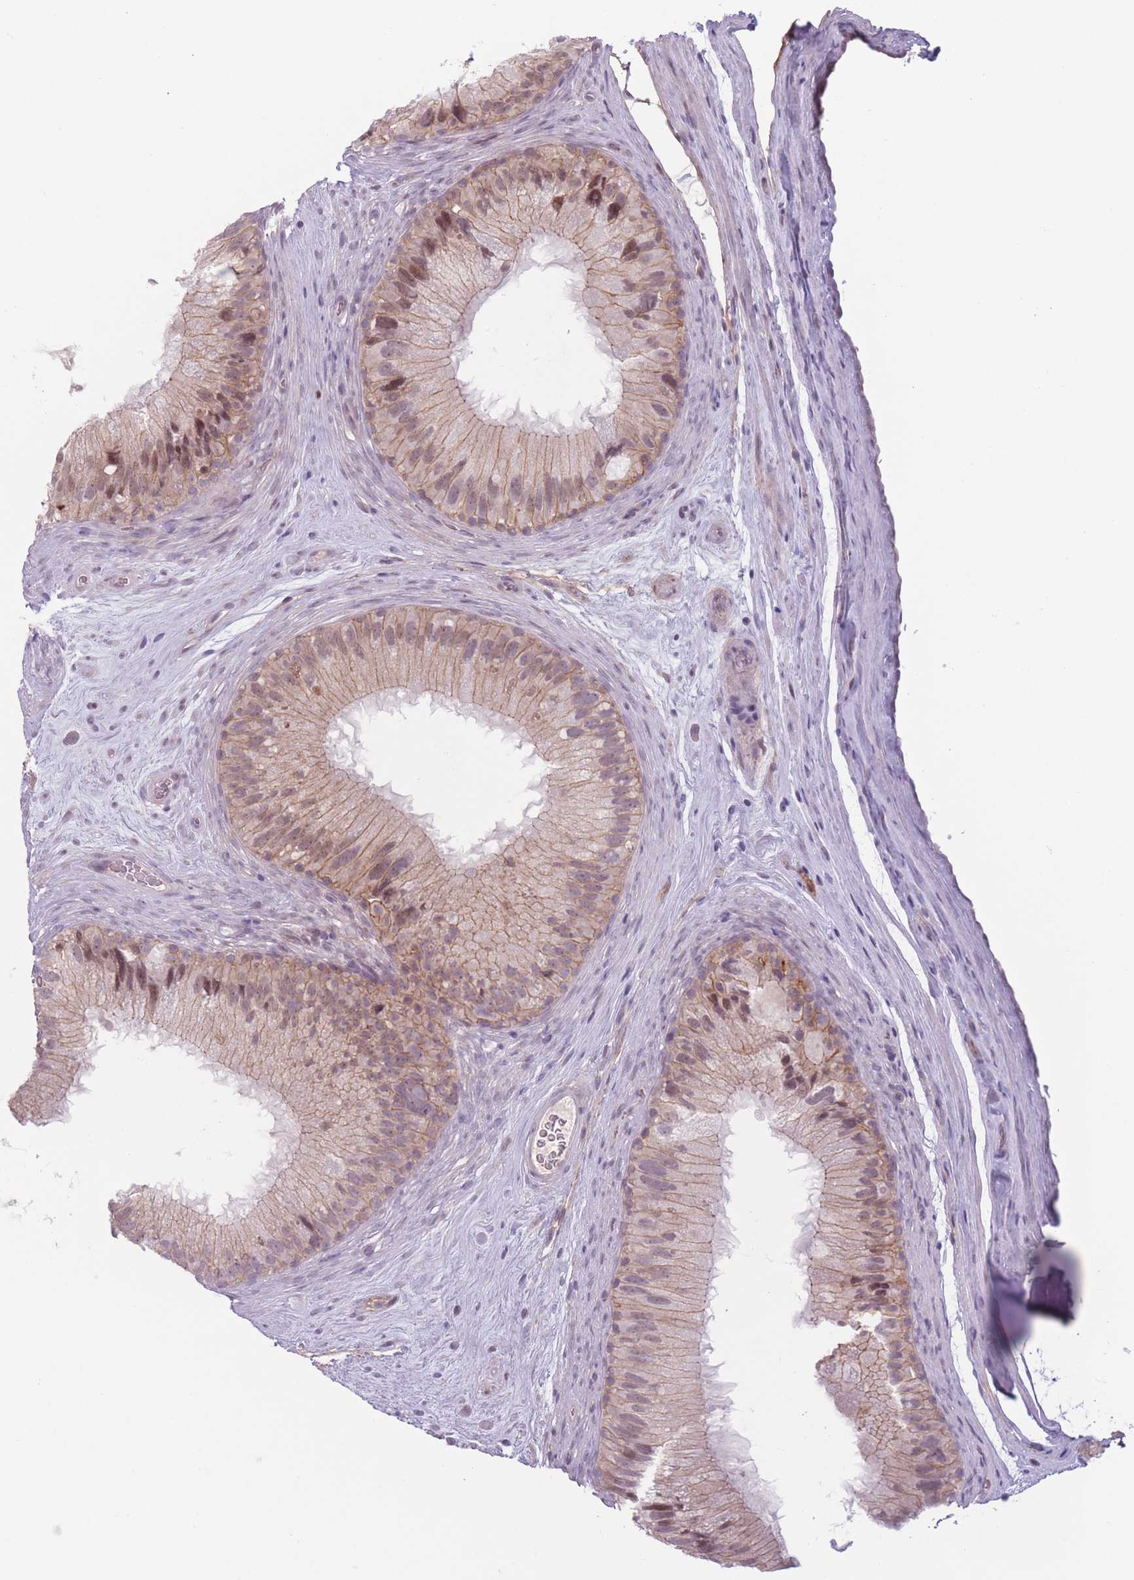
{"staining": {"intensity": "moderate", "quantity": ">75%", "location": "cytoplasmic/membranous,nuclear"}, "tissue": "epididymis", "cell_type": "Glandular cells", "image_type": "normal", "snomed": [{"axis": "morphology", "description": "Normal tissue, NOS"}, {"axis": "topography", "description": "Epididymis"}], "caption": "Immunohistochemical staining of normal human epididymis displays moderate cytoplasmic/membranous,nuclear protein expression in about >75% of glandular cells.", "gene": "ENSG00000267179", "patient": {"sex": "male", "age": 50}}